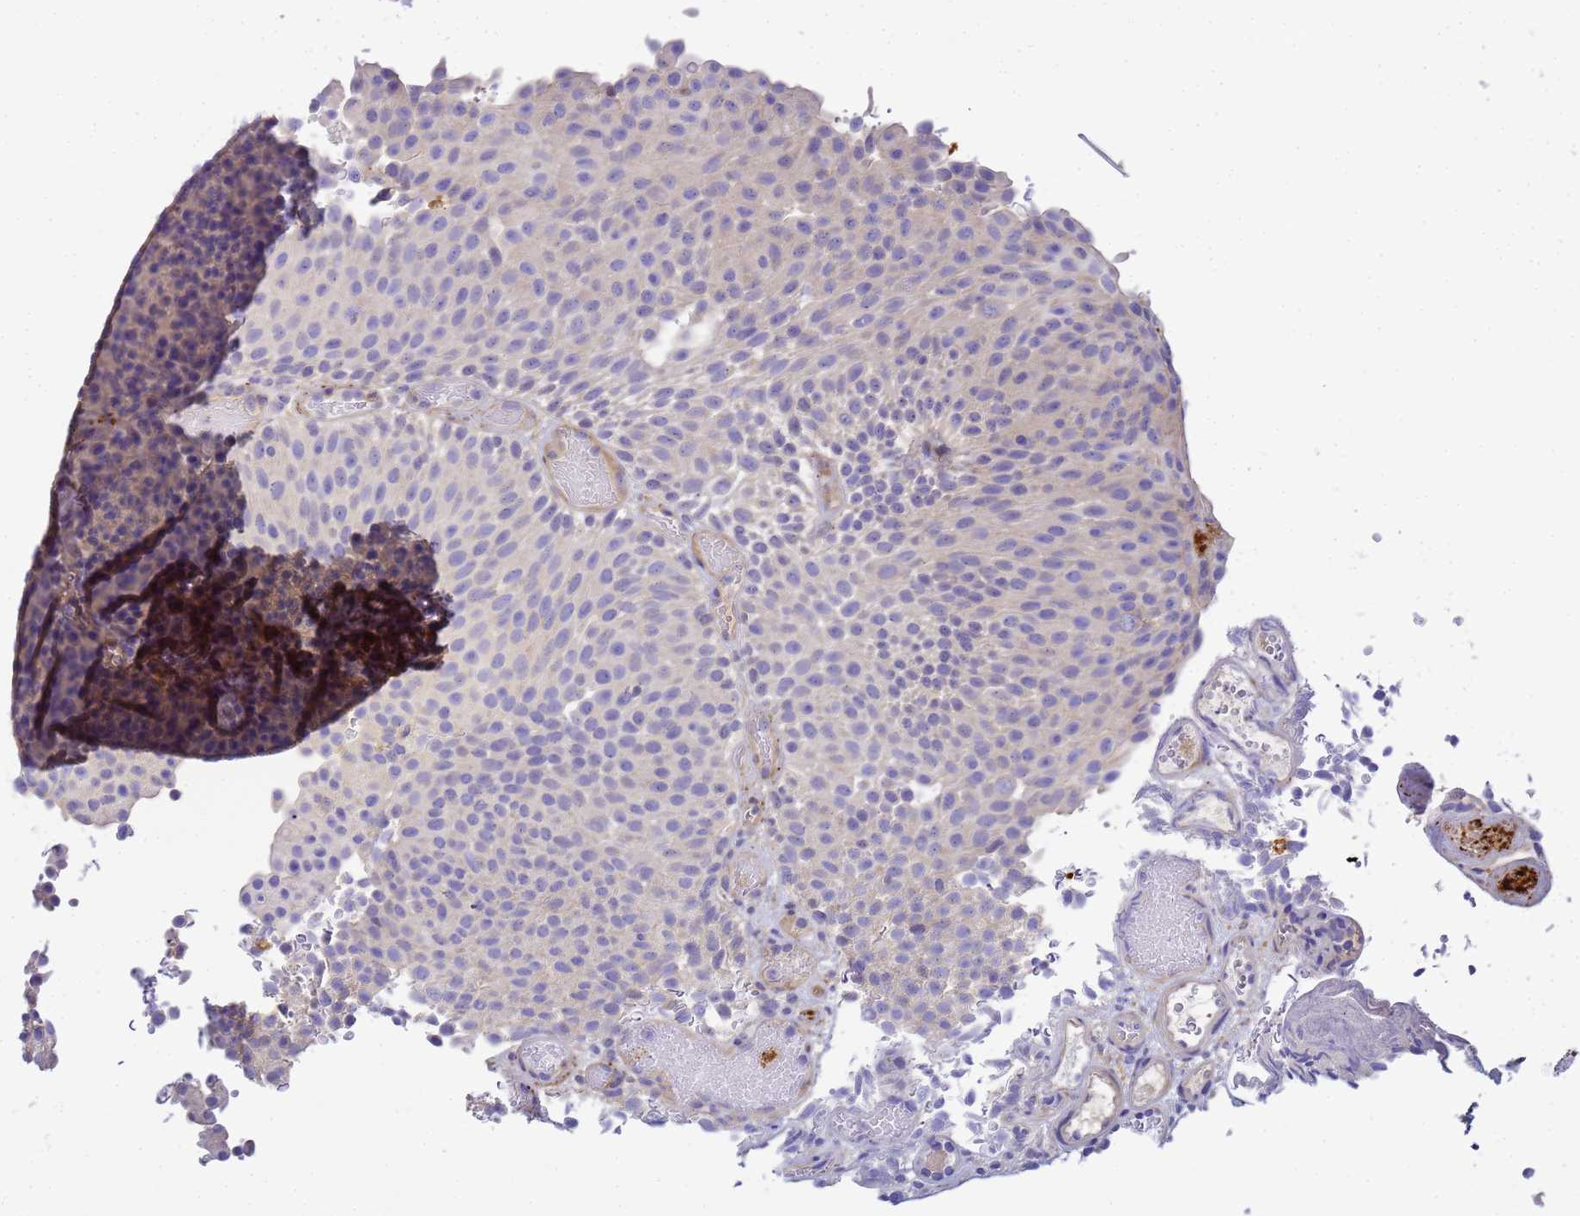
{"staining": {"intensity": "negative", "quantity": "none", "location": "none"}, "tissue": "urothelial cancer", "cell_type": "Tumor cells", "image_type": "cancer", "snomed": [{"axis": "morphology", "description": "Urothelial carcinoma, Low grade"}, {"axis": "topography", "description": "Urinary bladder"}], "caption": "Image shows no protein staining in tumor cells of urothelial cancer tissue.", "gene": "MYL12A", "patient": {"sex": "male", "age": 78}}